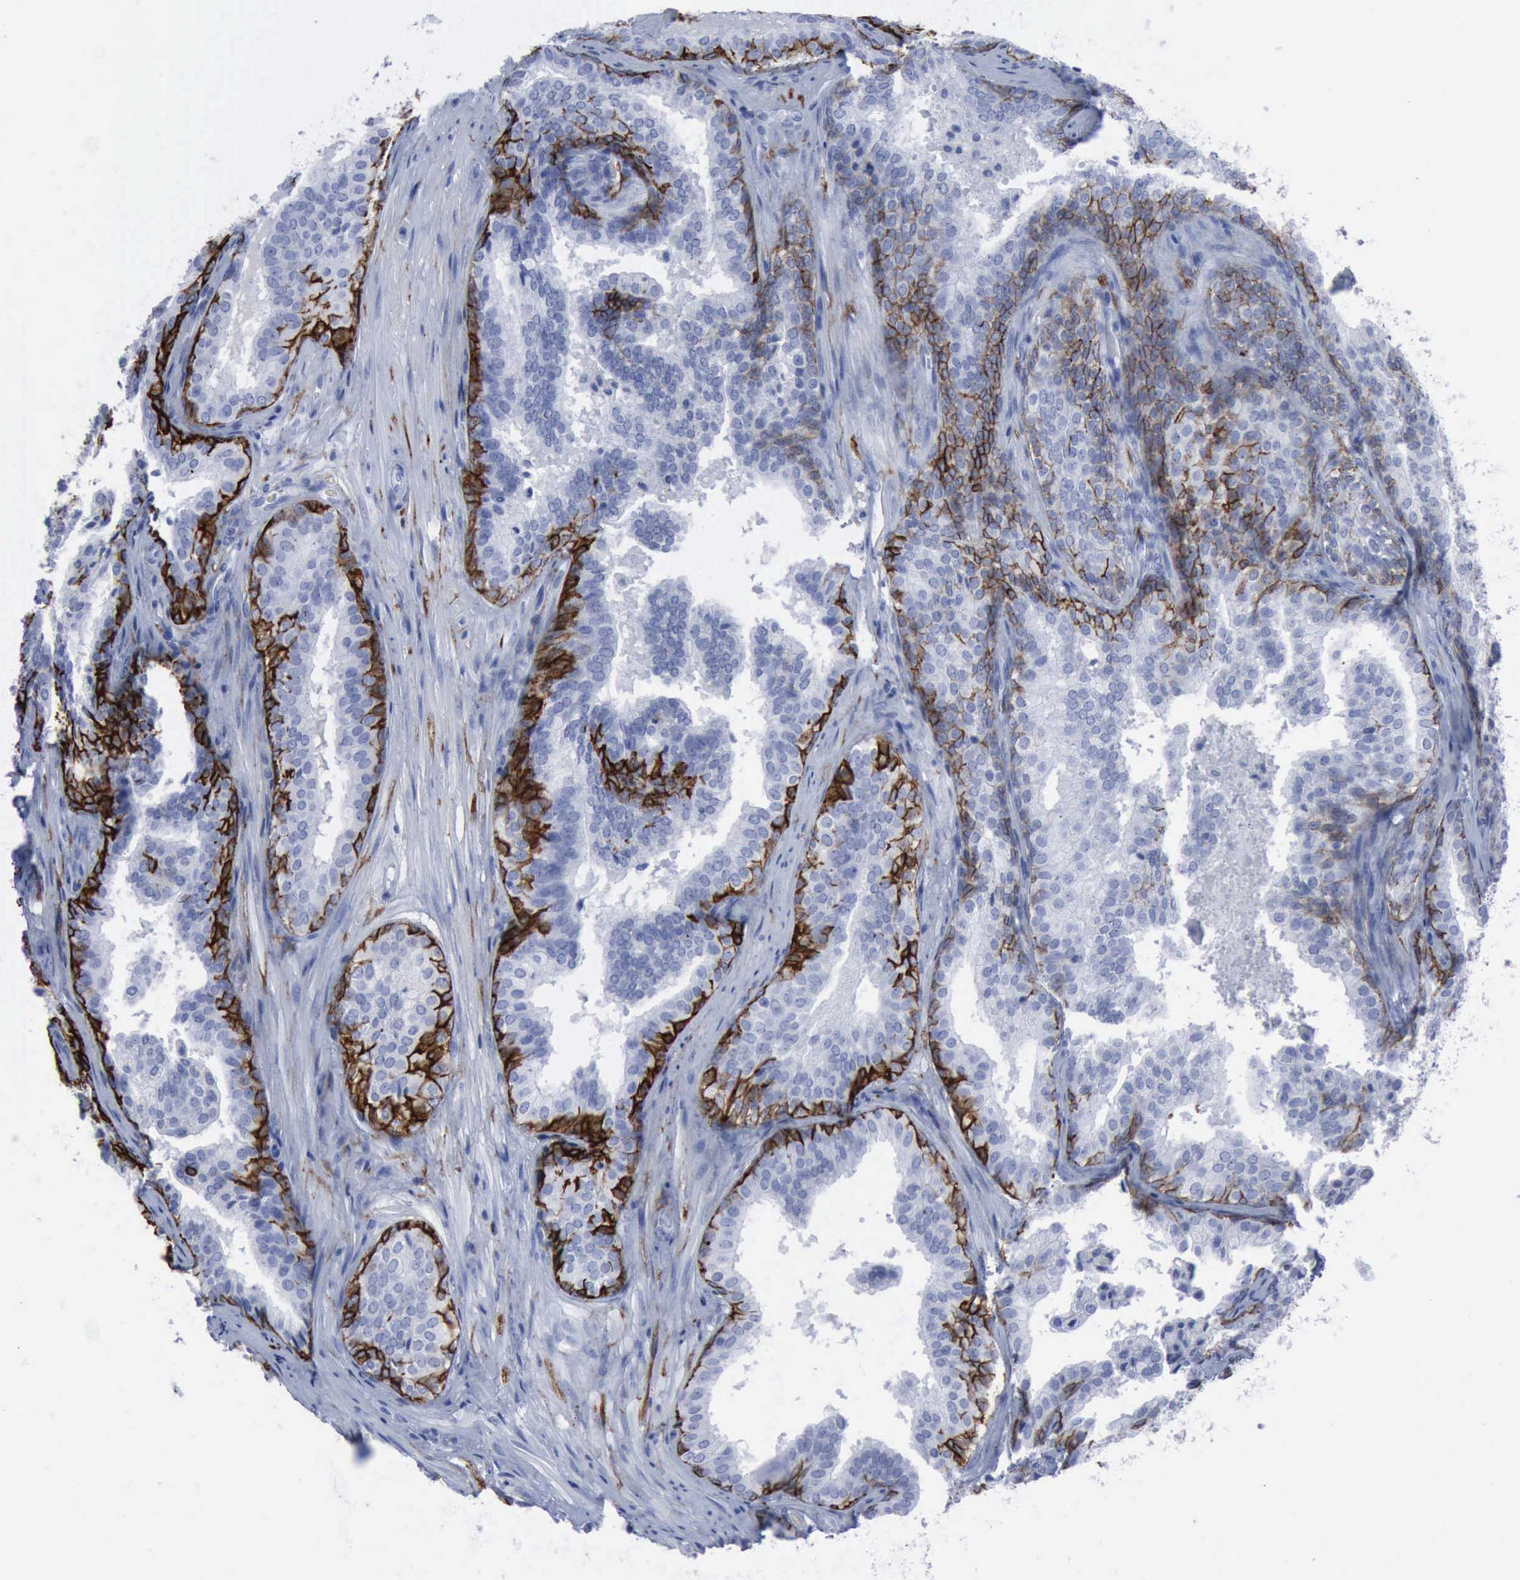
{"staining": {"intensity": "negative", "quantity": "none", "location": "none"}, "tissue": "prostate cancer", "cell_type": "Tumor cells", "image_type": "cancer", "snomed": [{"axis": "morphology", "description": "Adenocarcinoma, Low grade"}, {"axis": "topography", "description": "Prostate"}], "caption": "IHC photomicrograph of neoplastic tissue: human prostate low-grade adenocarcinoma stained with DAB shows no significant protein expression in tumor cells. (DAB immunohistochemistry, high magnification).", "gene": "NGFR", "patient": {"sex": "male", "age": 69}}